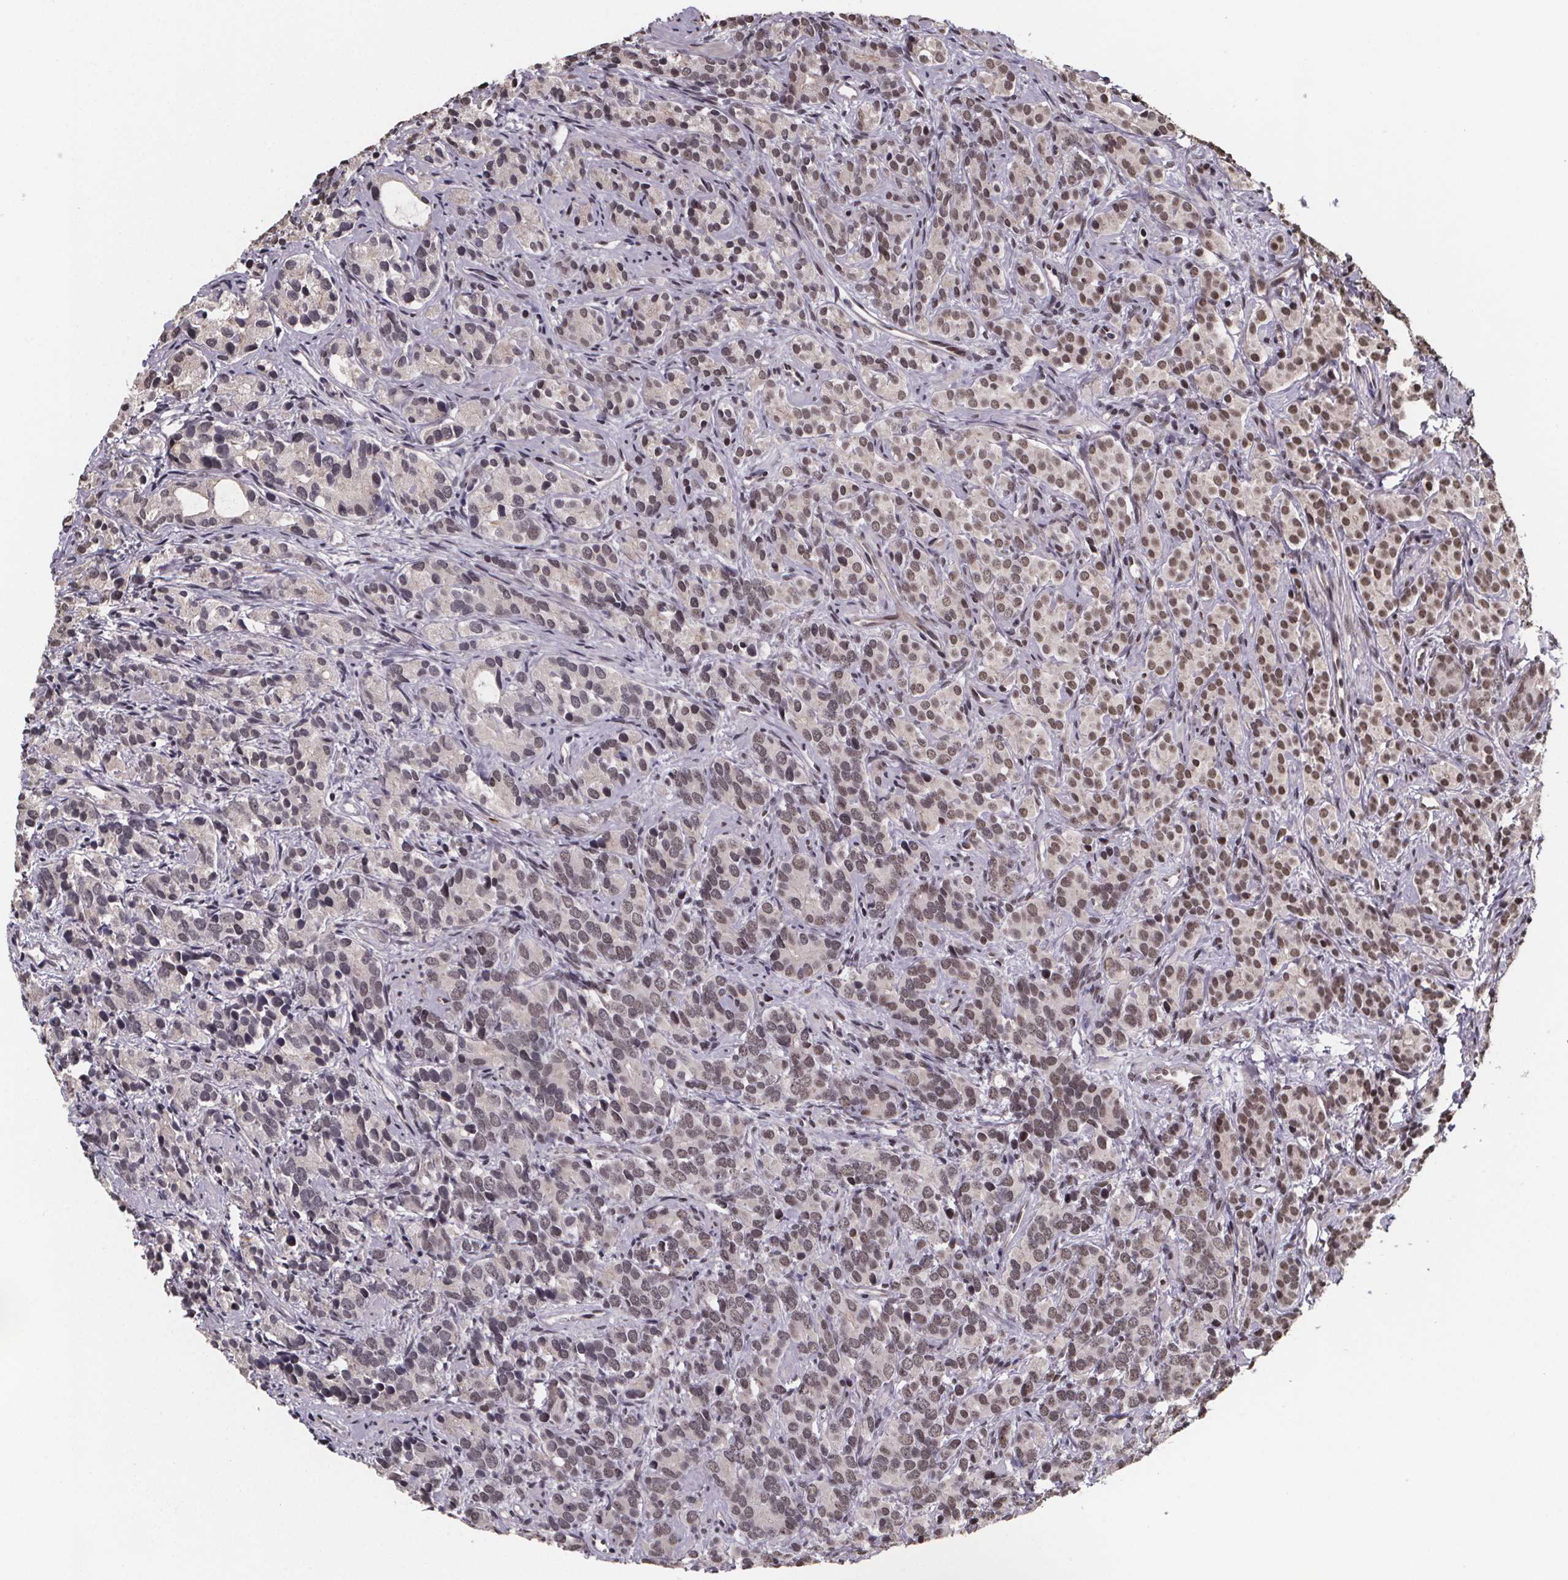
{"staining": {"intensity": "moderate", "quantity": ">75%", "location": "nuclear"}, "tissue": "prostate cancer", "cell_type": "Tumor cells", "image_type": "cancer", "snomed": [{"axis": "morphology", "description": "Adenocarcinoma, High grade"}, {"axis": "topography", "description": "Prostate"}], "caption": "IHC micrograph of neoplastic tissue: human prostate high-grade adenocarcinoma stained using IHC displays medium levels of moderate protein expression localized specifically in the nuclear of tumor cells, appearing as a nuclear brown color.", "gene": "U2SURP", "patient": {"sex": "male", "age": 84}}